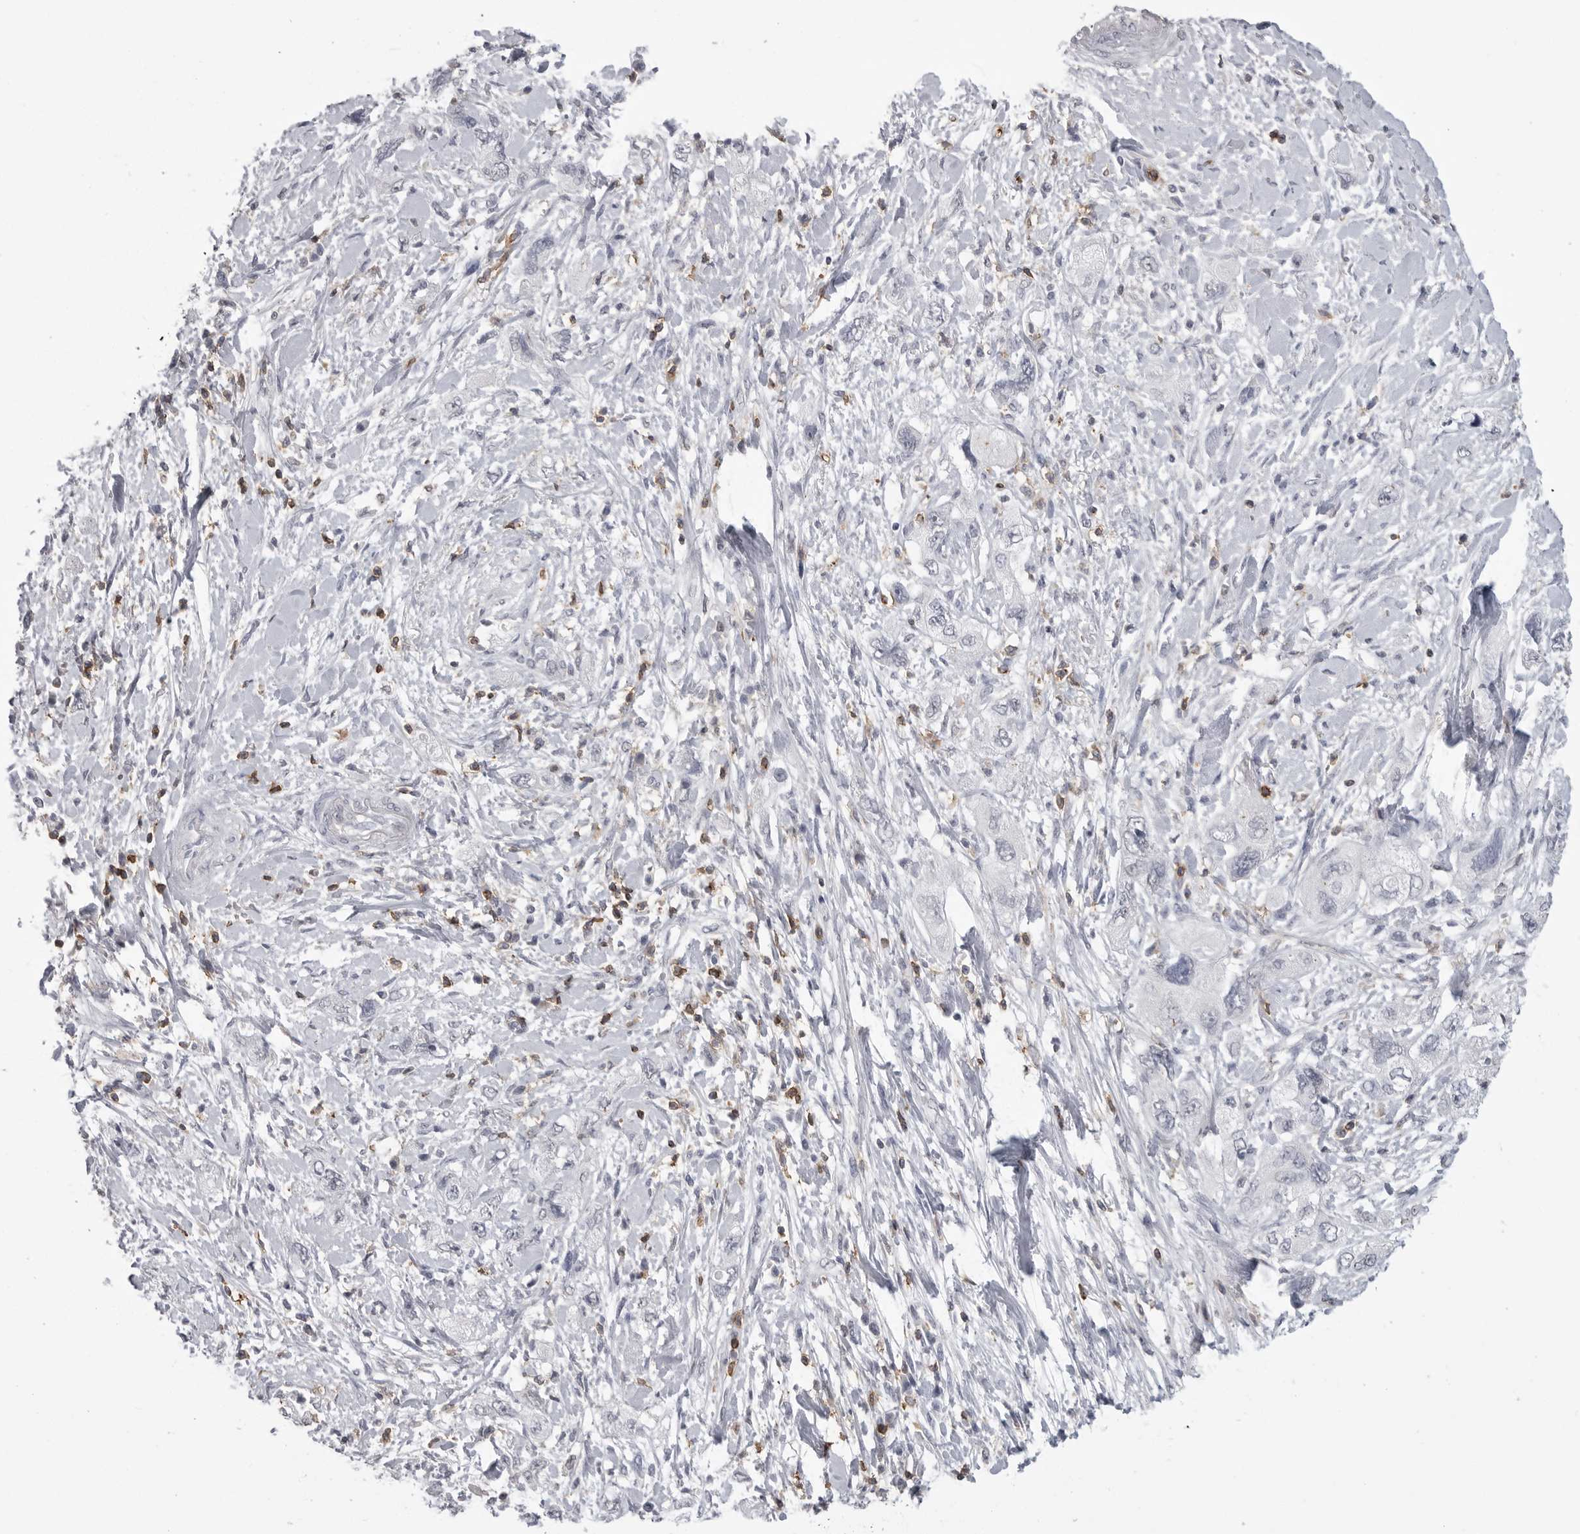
{"staining": {"intensity": "negative", "quantity": "none", "location": "none"}, "tissue": "pancreatic cancer", "cell_type": "Tumor cells", "image_type": "cancer", "snomed": [{"axis": "morphology", "description": "Adenocarcinoma, NOS"}, {"axis": "topography", "description": "Pancreas"}], "caption": "Protein analysis of pancreatic cancer (adenocarcinoma) demonstrates no significant positivity in tumor cells.", "gene": "ITGAL", "patient": {"sex": "female", "age": 73}}